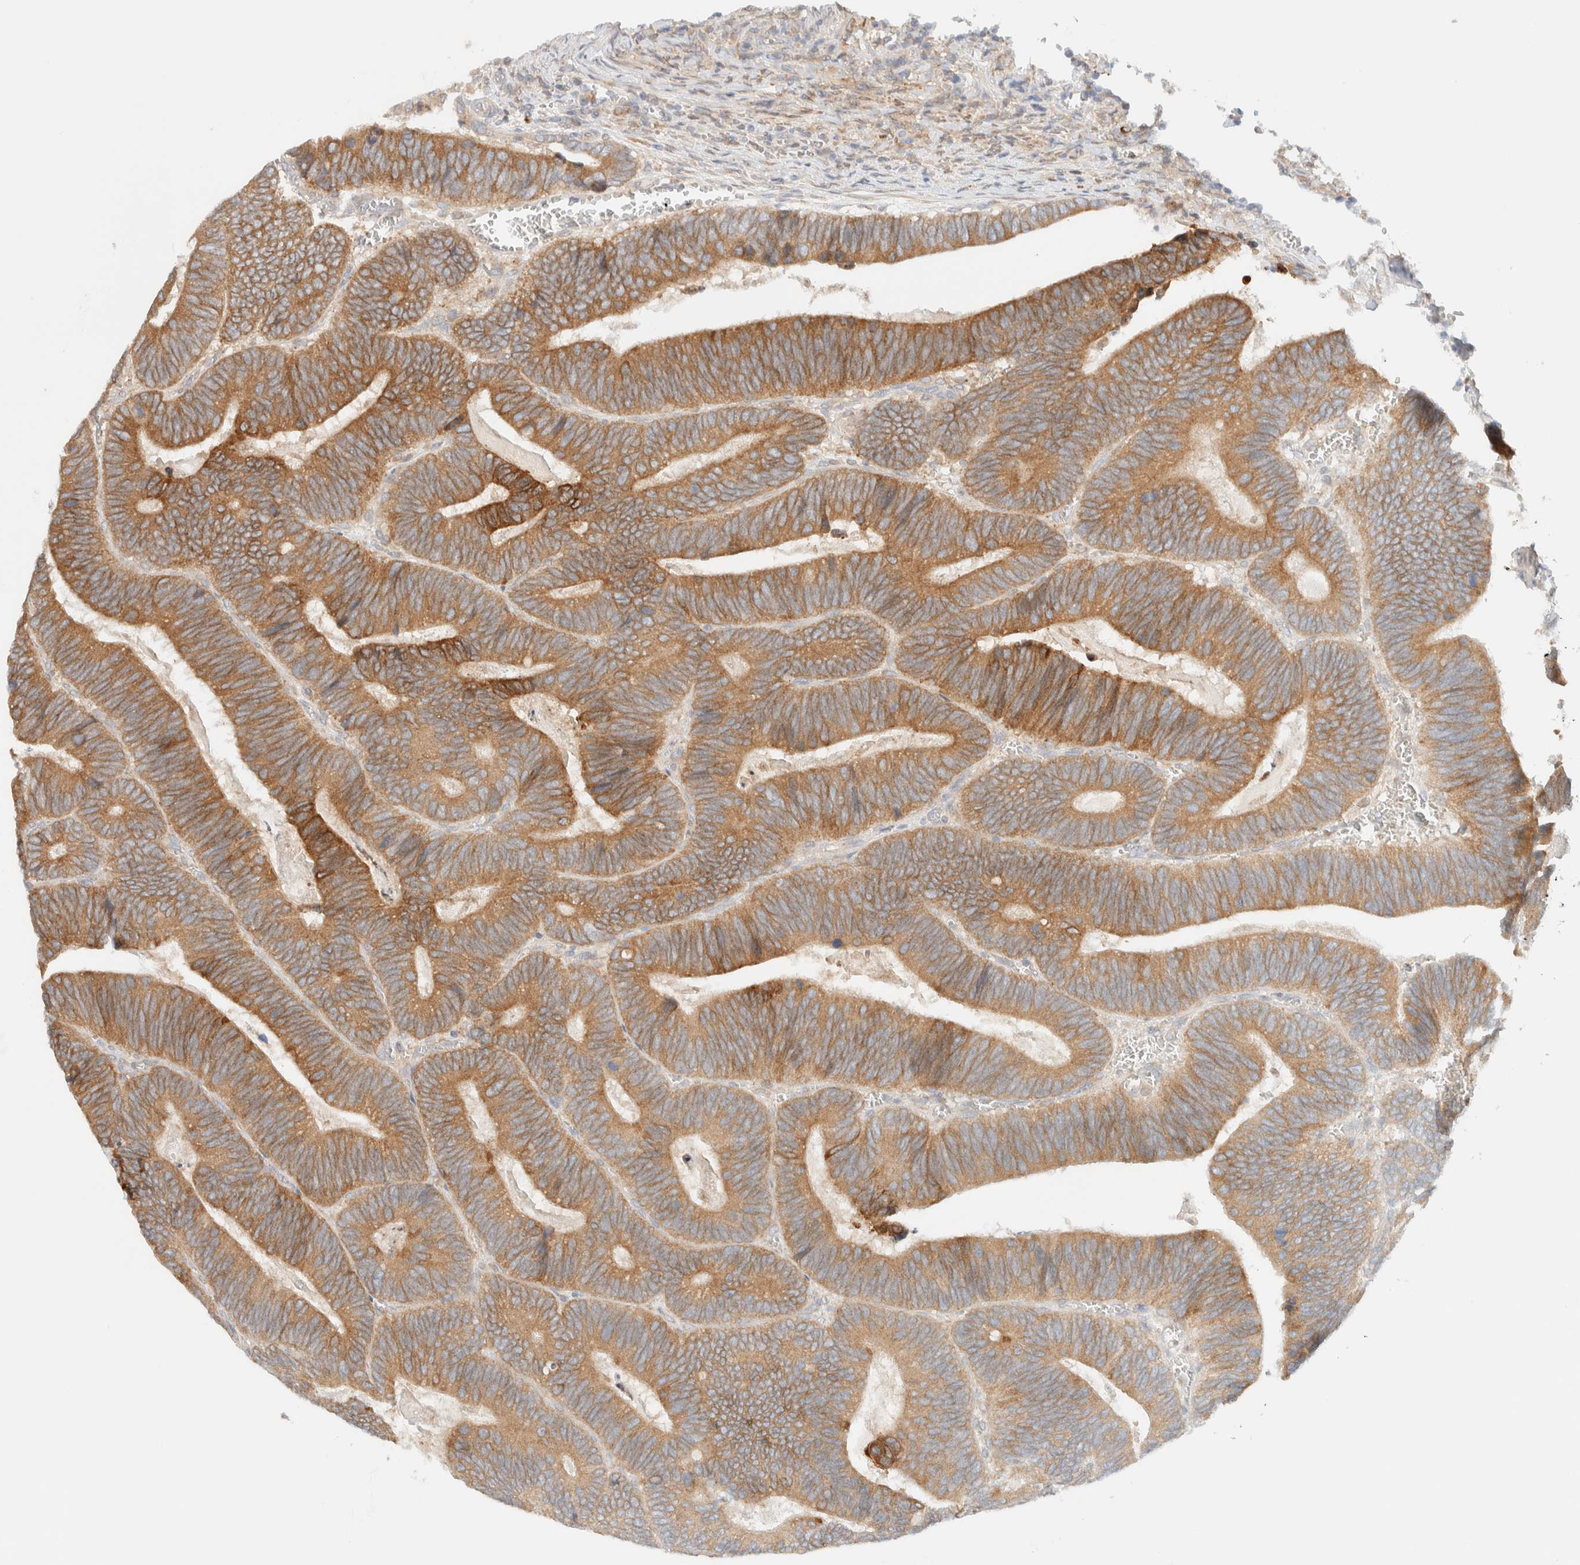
{"staining": {"intensity": "moderate", "quantity": ">75%", "location": "cytoplasmic/membranous"}, "tissue": "colorectal cancer", "cell_type": "Tumor cells", "image_type": "cancer", "snomed": [{"axis": "morphology", "description": "Inflammation, NOS"}, {"axis": "morphology", "description": "Adenocarcinoma, NOS"}, {"axis": "topography", "description": "Colon"}], "caption": "There is medium levels of moderate cytoplasmic/membranous staining in tumor cells of colorectal cancer, as demonstrated by immunohistochemical staining (brown color).", "gene": "NT5C", "patient": {"sex": "male", "age": 72}}